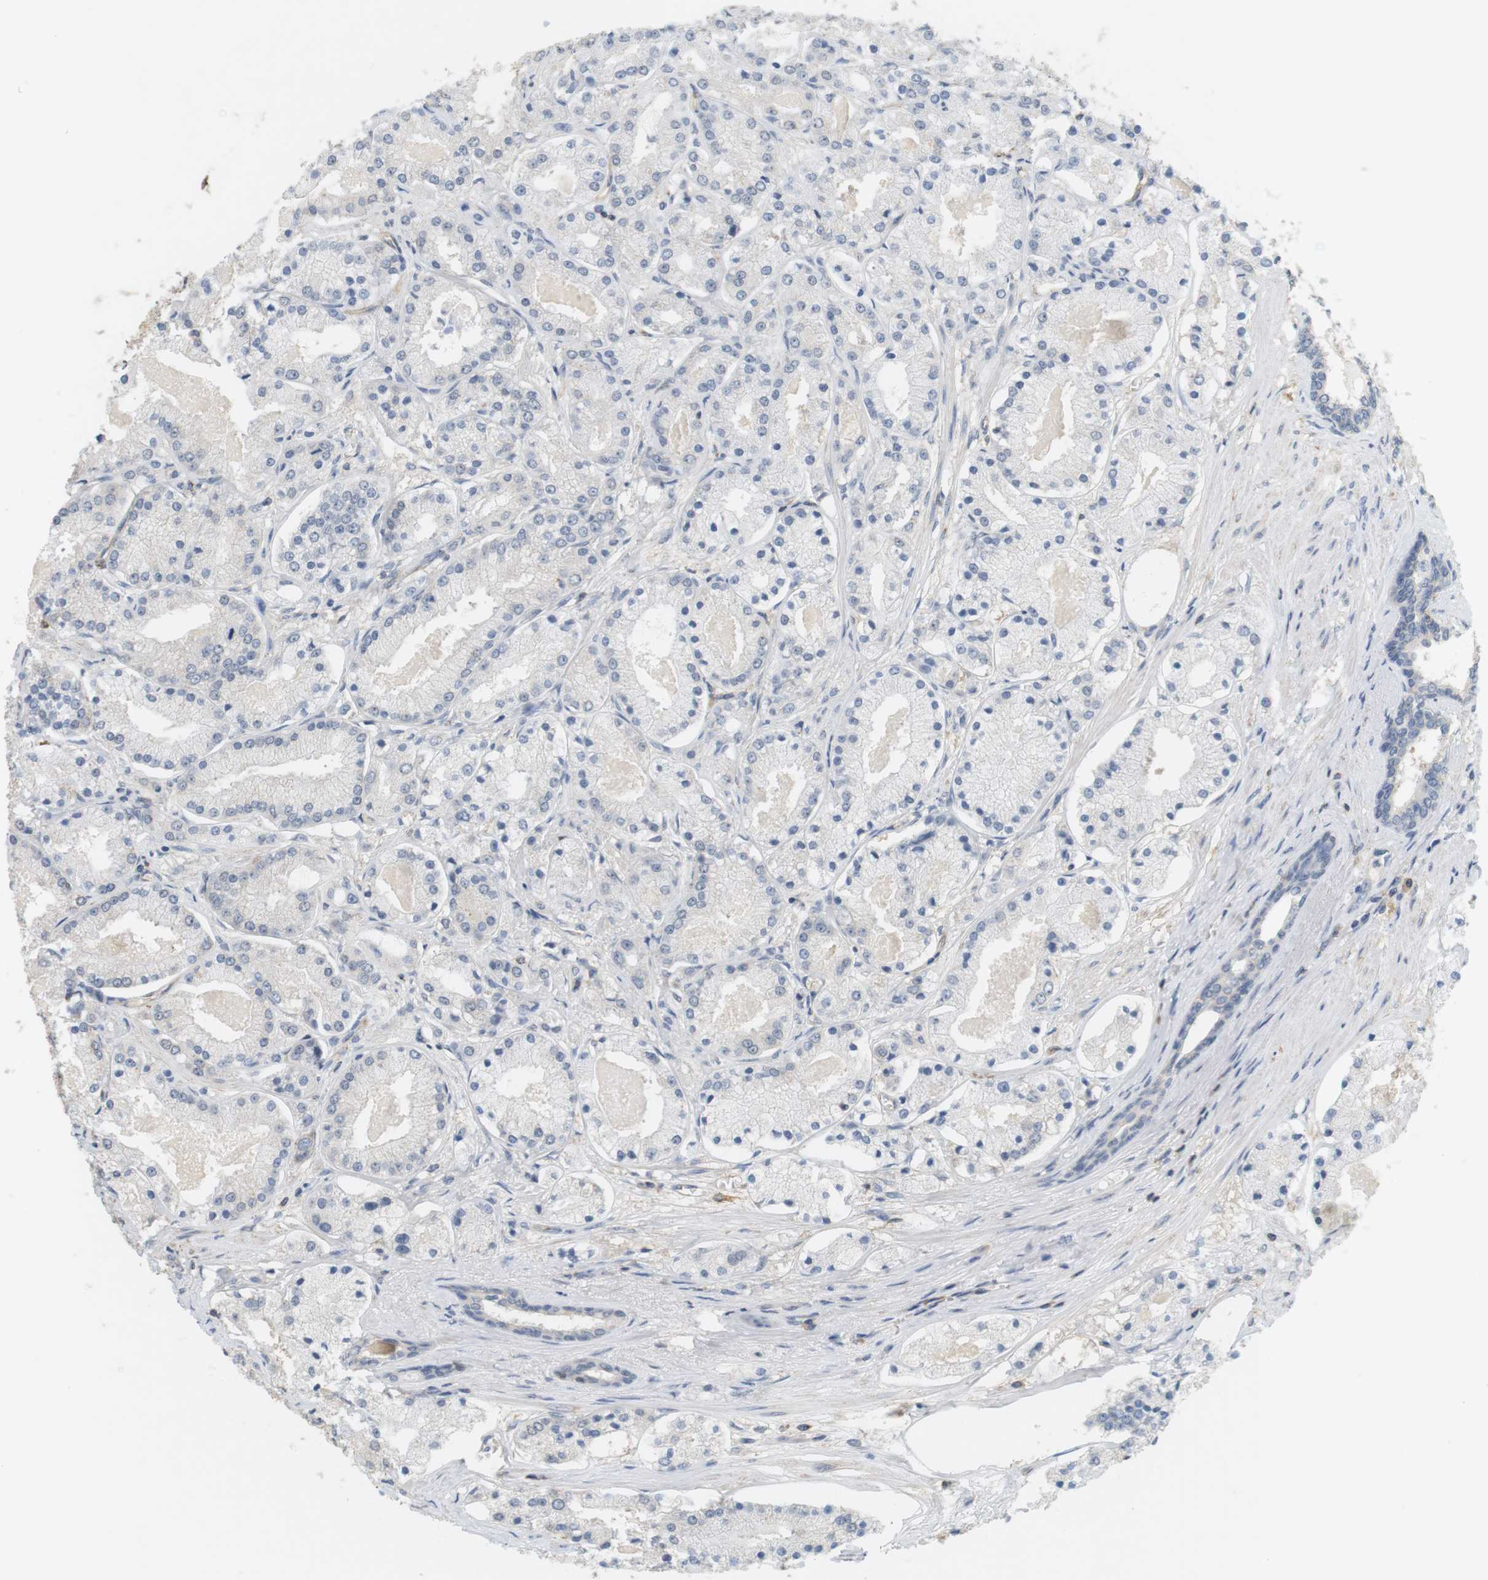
{"staining": {"intensity": "negative", "quantity": "none", "location": "none"}, "tissue": "prostate cancer", "cell_type": "Tumor cells", "image_type": "cancer", "snomed": [{"axis": "morphology", "description": "Adenocarcinoma, High grade"}, {"axis": "topography", "description": "Prostate"}], "caption": "IHC of human prostate cancer (adenocarcinoma (high-grade)) displays no positivity in tumor cells.", "gene": "OSR1", "patient": {"sex": "male", "age": 66}}